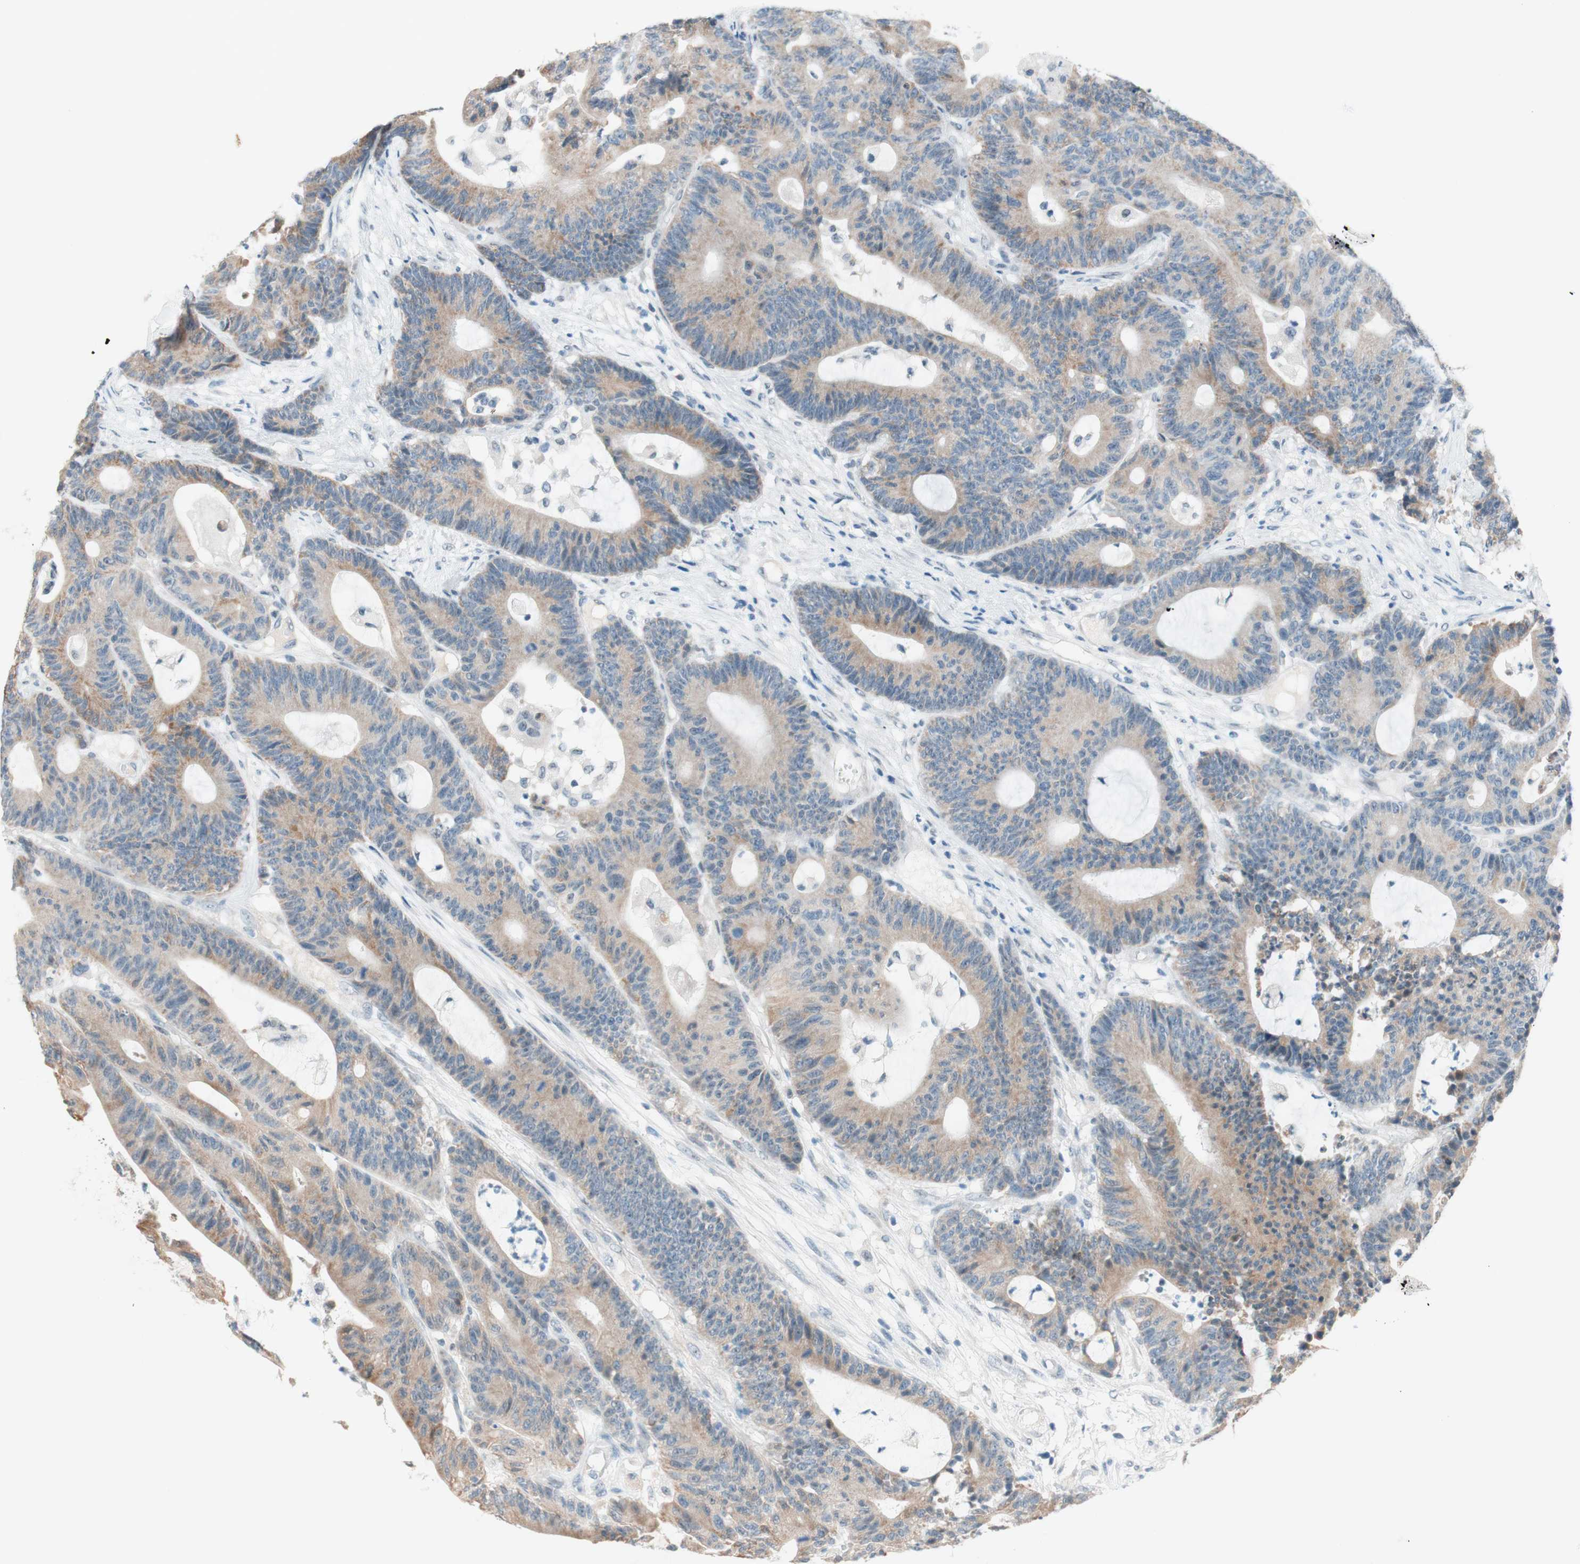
{"staining": {"intensity": "weak", "quantity": "25%-75%", "location": "cytoplasmic/membranous"}, "tissue": "colorectal cancer", "cell_type": "Tumor cells", "image_type": "cancer", "snomed": [{"axis": "morphology", "description": "Adenocarcinoma, NOS"}, {"axis": "topography", "description": "Colon"}], "caption": "A brown stain highlights weak cytoplasmic/membranous staining of a protein in colorectal cancer (adenocarcinoma) tumor cells.", "gene": "JPH1", "patient": {"sex": "female", "age": 84}}